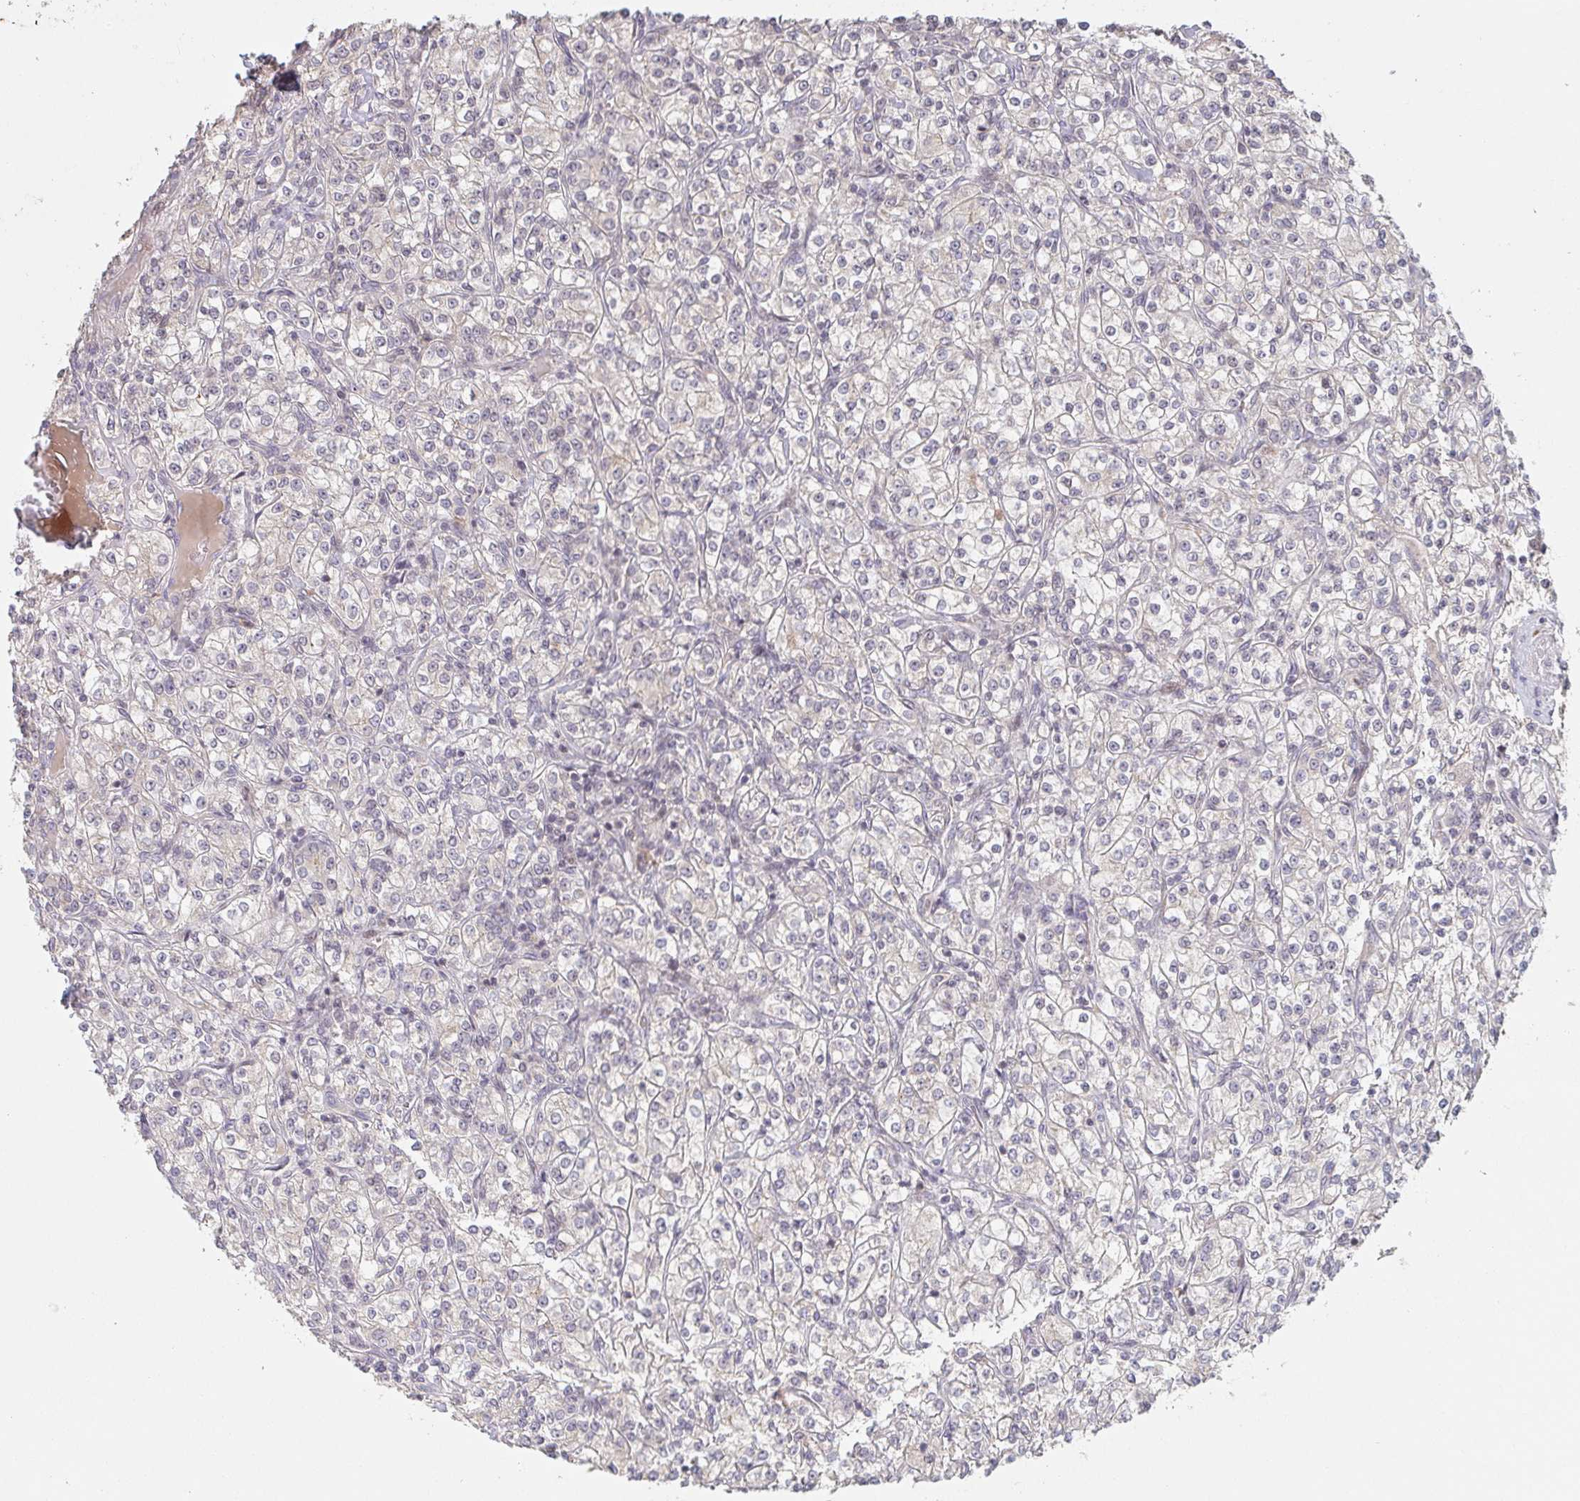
{"staining": {"intensity": "weak", "quantity": "<25%", "location": "nuclear"}, "tissue": "renal cancer", "cell_type": "Tumor cells", "image_type": "cancer", "snomed": [{"axis": "morphology", "description": "Adenocarcinoma, NOS"}, {"axis": "topography", "description": "Kidney"}], "caption": "IHC of human renal cancer exhibits no positivity in tumor cells.", "gene": "DCST1", "patient": {"sex": "male", "age": 77}}